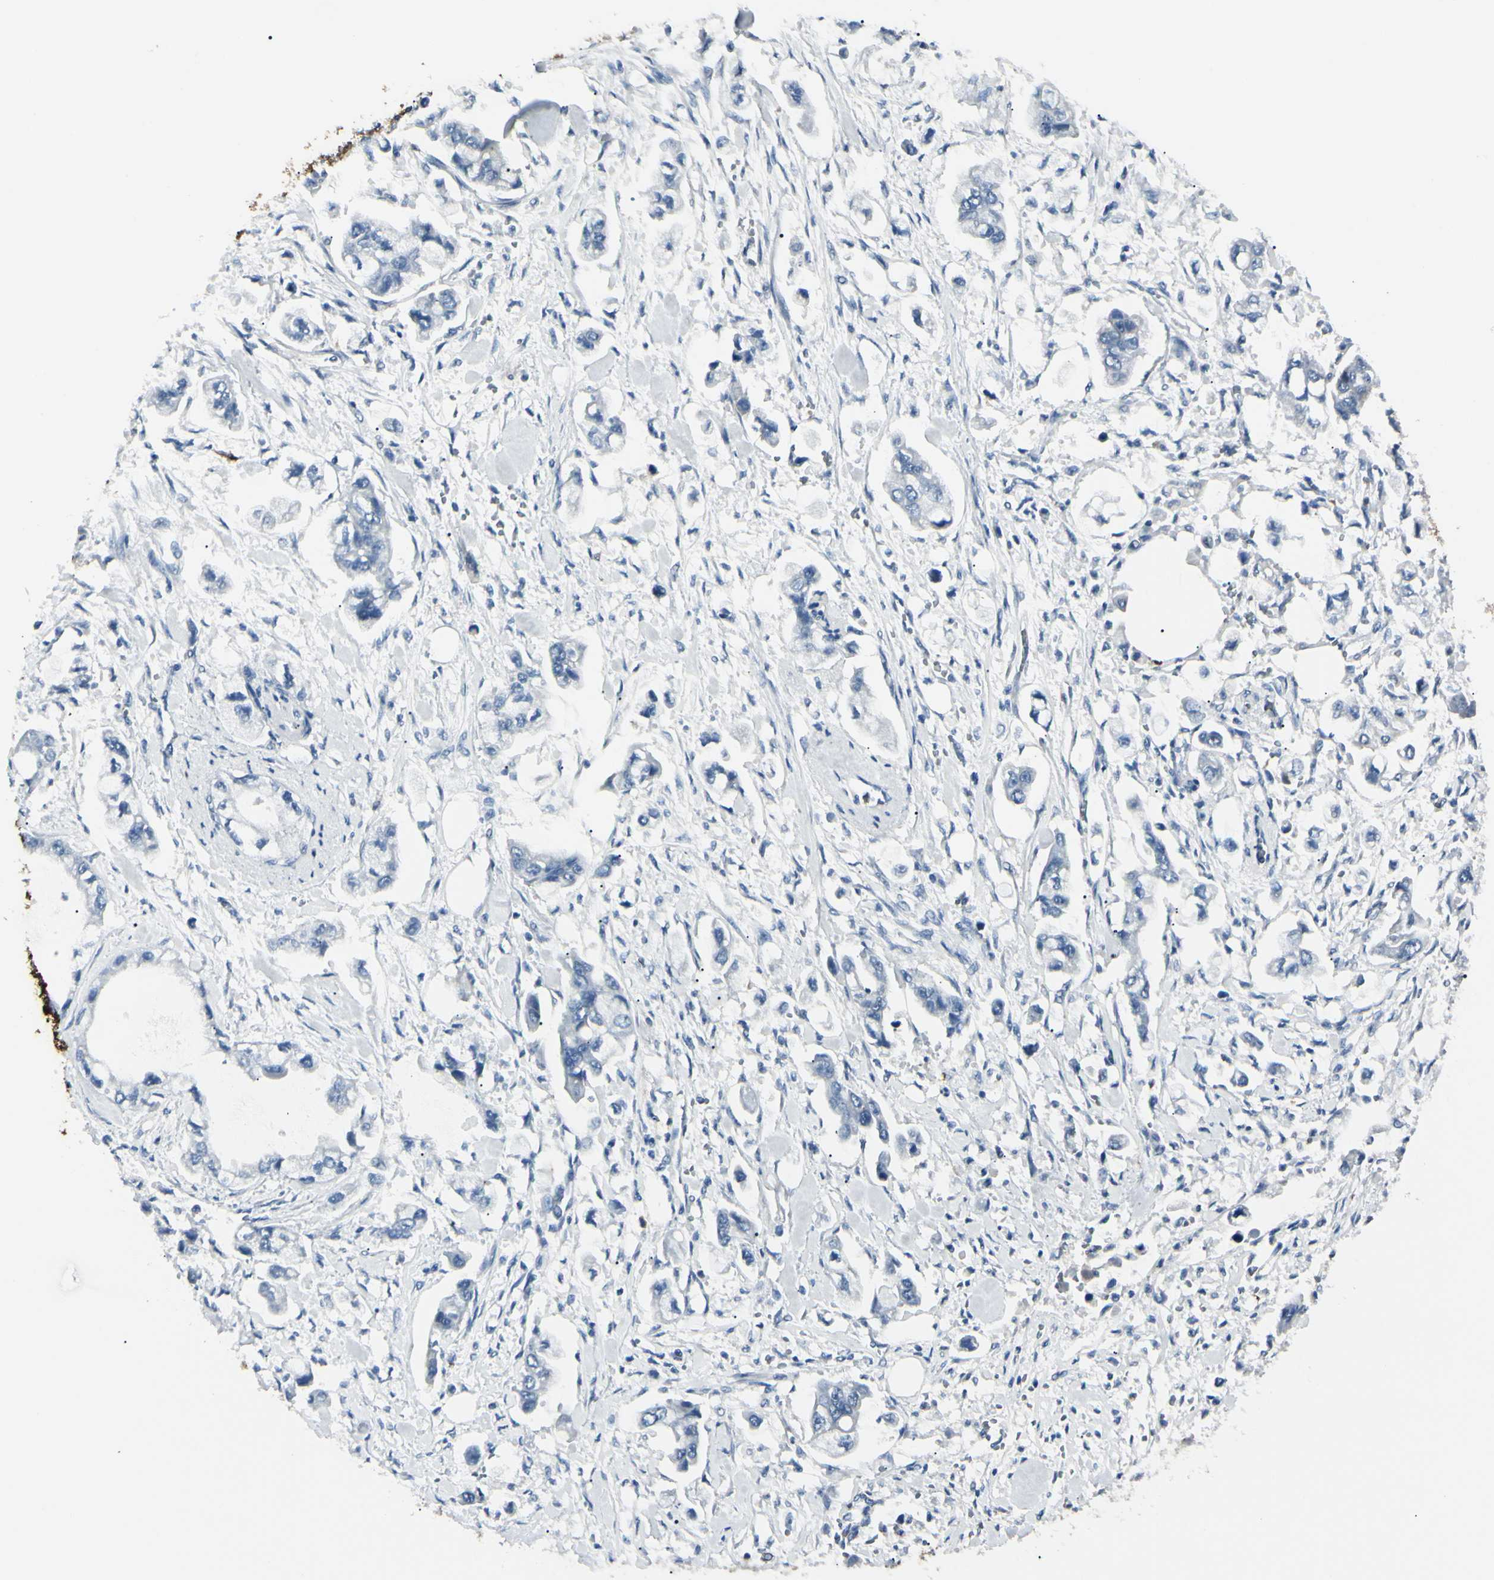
{"staining": {"intensity": "negative", "quantity": "none", "location": "none"}, "tissue": "stomach cancer", "cell_type": "Tumor cells", "image_type": "cancer", "snomed": [{"axis": "morphology", "description": "Adenocarcinoma, NOS"}, {"axis": "topography", "description": "Stomach"}], "caption": "Tumor cells are negative for brown protein staining in adenocarcinoma (stomach).", "gene": "CA2", "patient": {"sex": "male", "age": 62}}